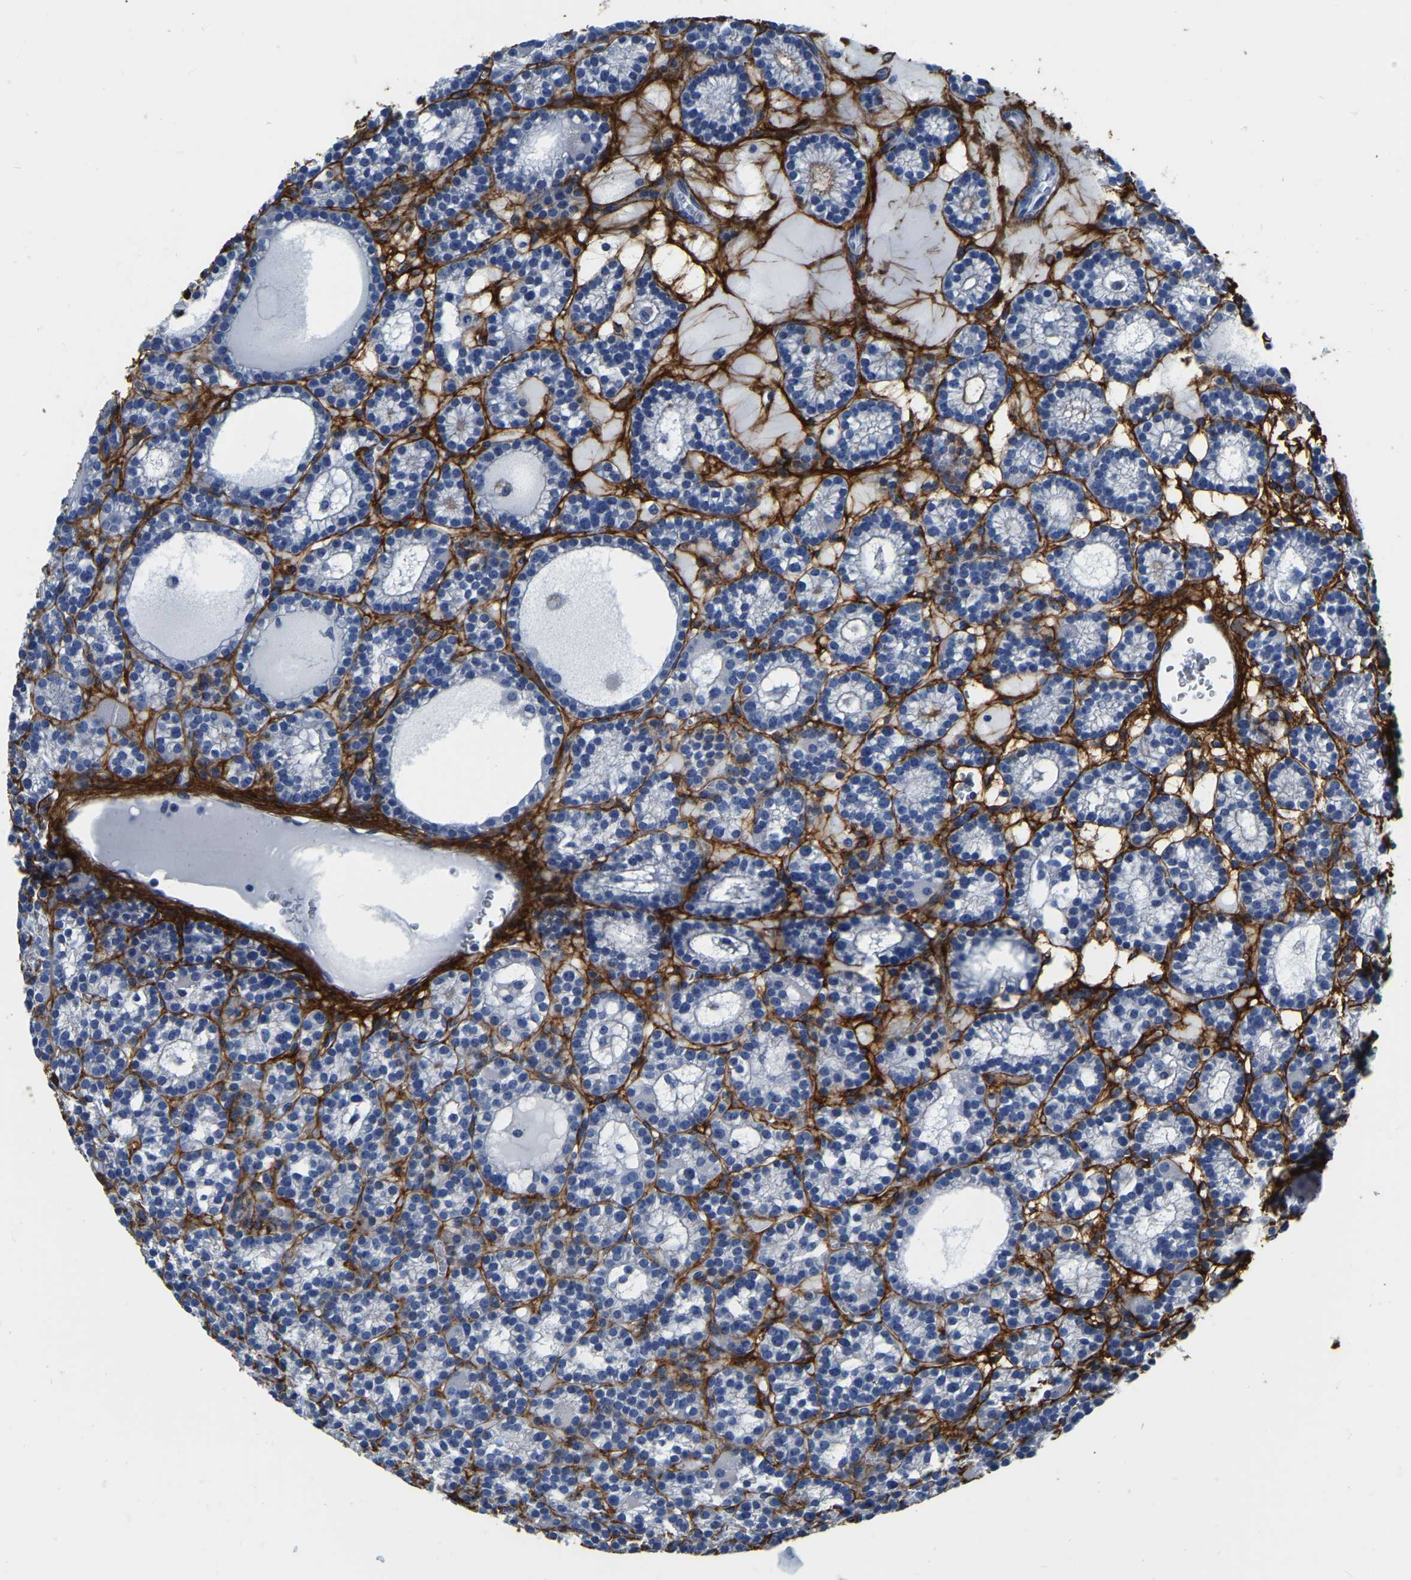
{"staining": {"intensity": "negative", "quantity": "none", "location": "none"}, "tissue": "parathyroid gland", "cell_type": "Glandular cells", "image_type": "normal", "snomed": [{"axis": "morphology", "description": "Normal tissue, NOS"}, {"axis": "morphology", "description": "Adenoma, NOS"}, {"axis": "topography", "description": "Parathyroid gland"}], "caption": "Image shows no significant protein positivity in glandular cells of benign parathyroid gland.", "gene": "COL6A1", "patient": {"sex": "female", "age": 58}}